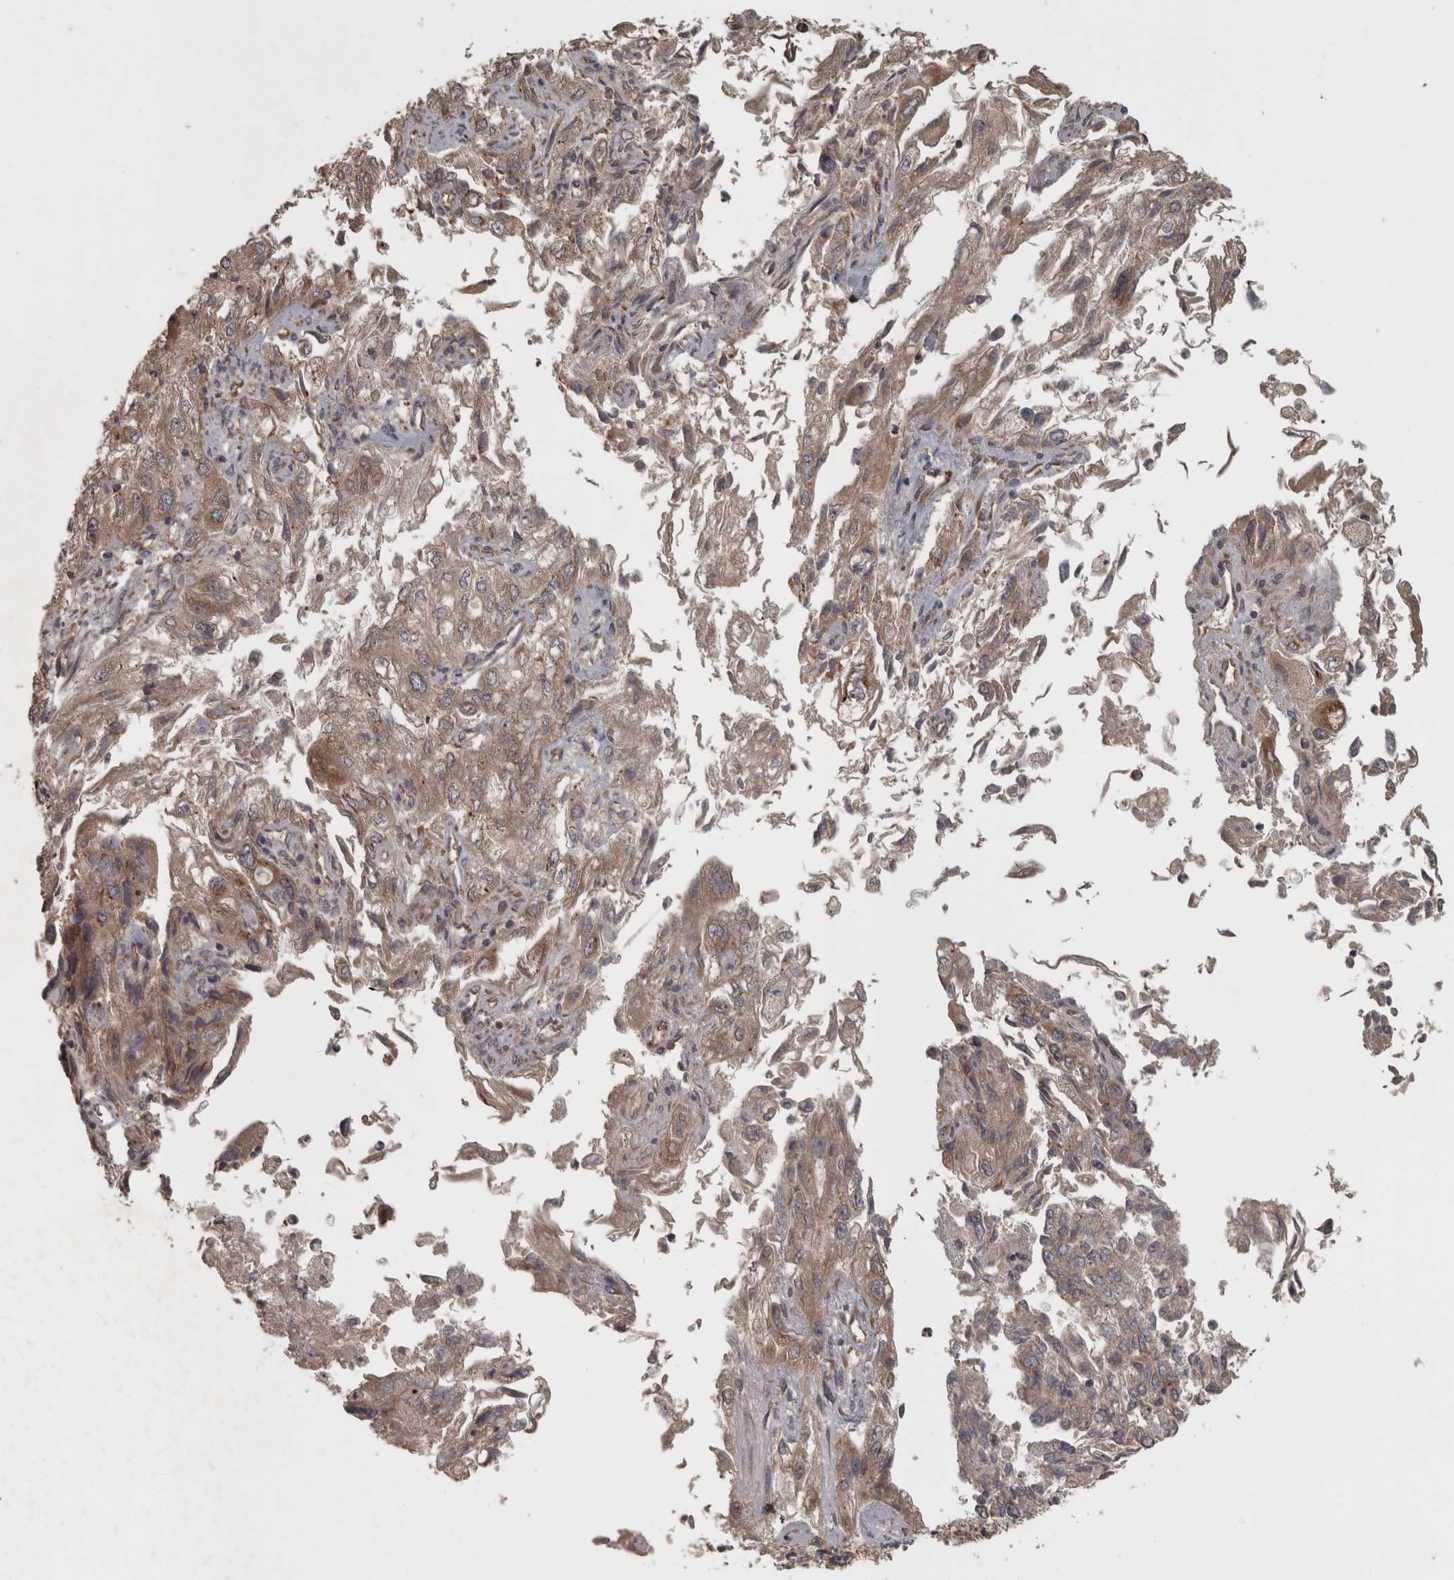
{"staining": {"intensity": "weak", "quantity": ">75%", "location": "cytoplasmic/membranous"}, "tissue": "endometrial cancer", "cell_type": "Tumor cells", "image_type": "cancer", "snomed": [{"axis": "morphology", "description": "Adenocarcinoma, NOS"}, {"axis": "topography", "description": "Endometrium"}], "caption": "There is low levels of weak cytoplasmic/membranous positivity in tumor cells of adenocarcinoma (endometrial), as demonstrated by immunohistochemical staining (brown color).", "gene": "MICU3", "patient": {"sex": "female", "age": 49}}